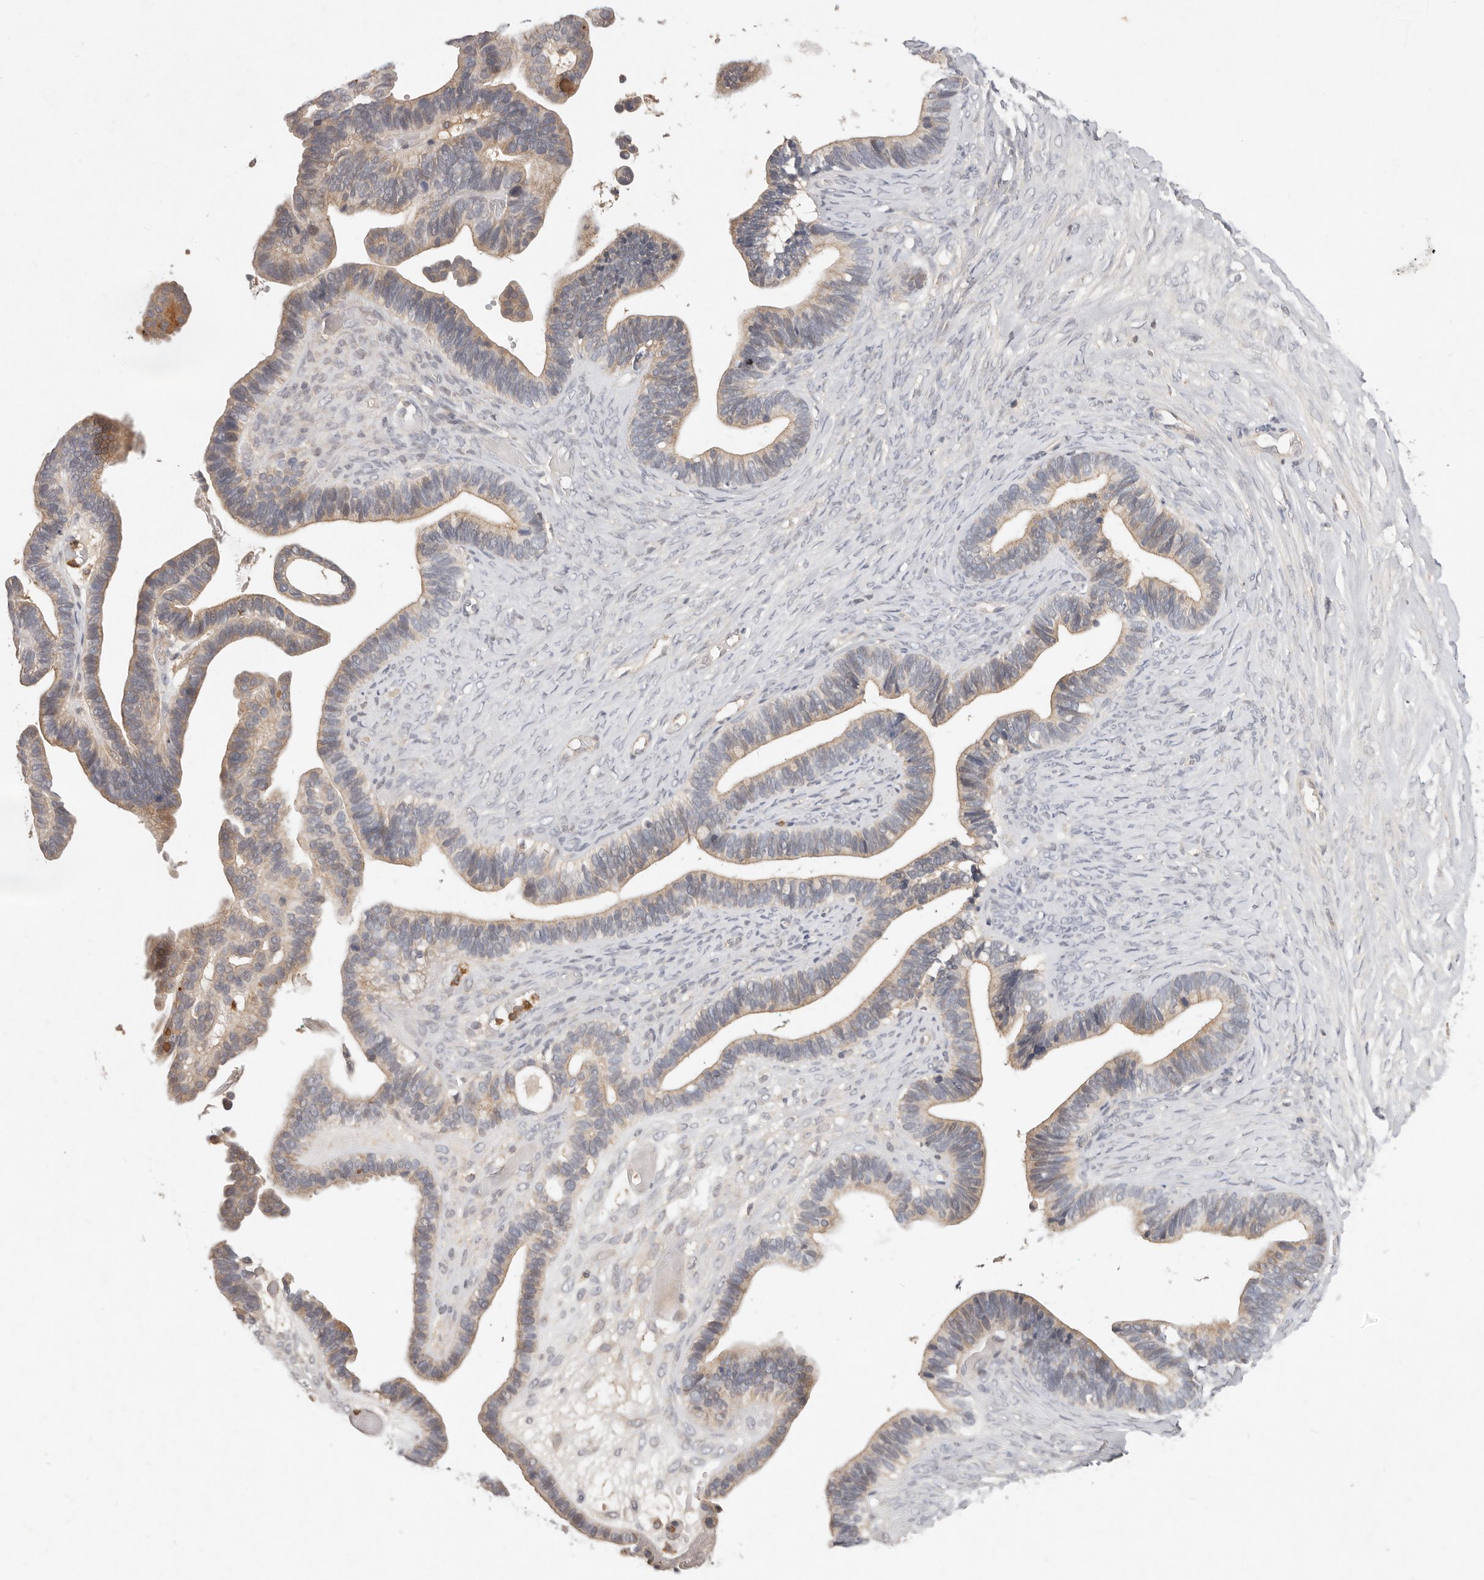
{"staining": {"intensity": "weak", "quantity": "25%-75%", "location": "cytoplasmic/membranous"}, "tissue": "ovarian cancer", "cell_type": "Tumor cells", "image_type": "cancer", "snomed": [{"axis": "morphology", "description": "Cystadenocarcinoma, serous, NOS"}, {"axis": "topography", "description": "Ovary"}], "caption": "Protein staining of ovarian cancer tissue reveals weak cytoplasmic/membranous positivity in approximately 25%-75% of tumor cells. The protein is shown in brown color, while the nuclei are stained blue.", "gene": "USP49", "patient": {"sex": "female", "age": 56}}